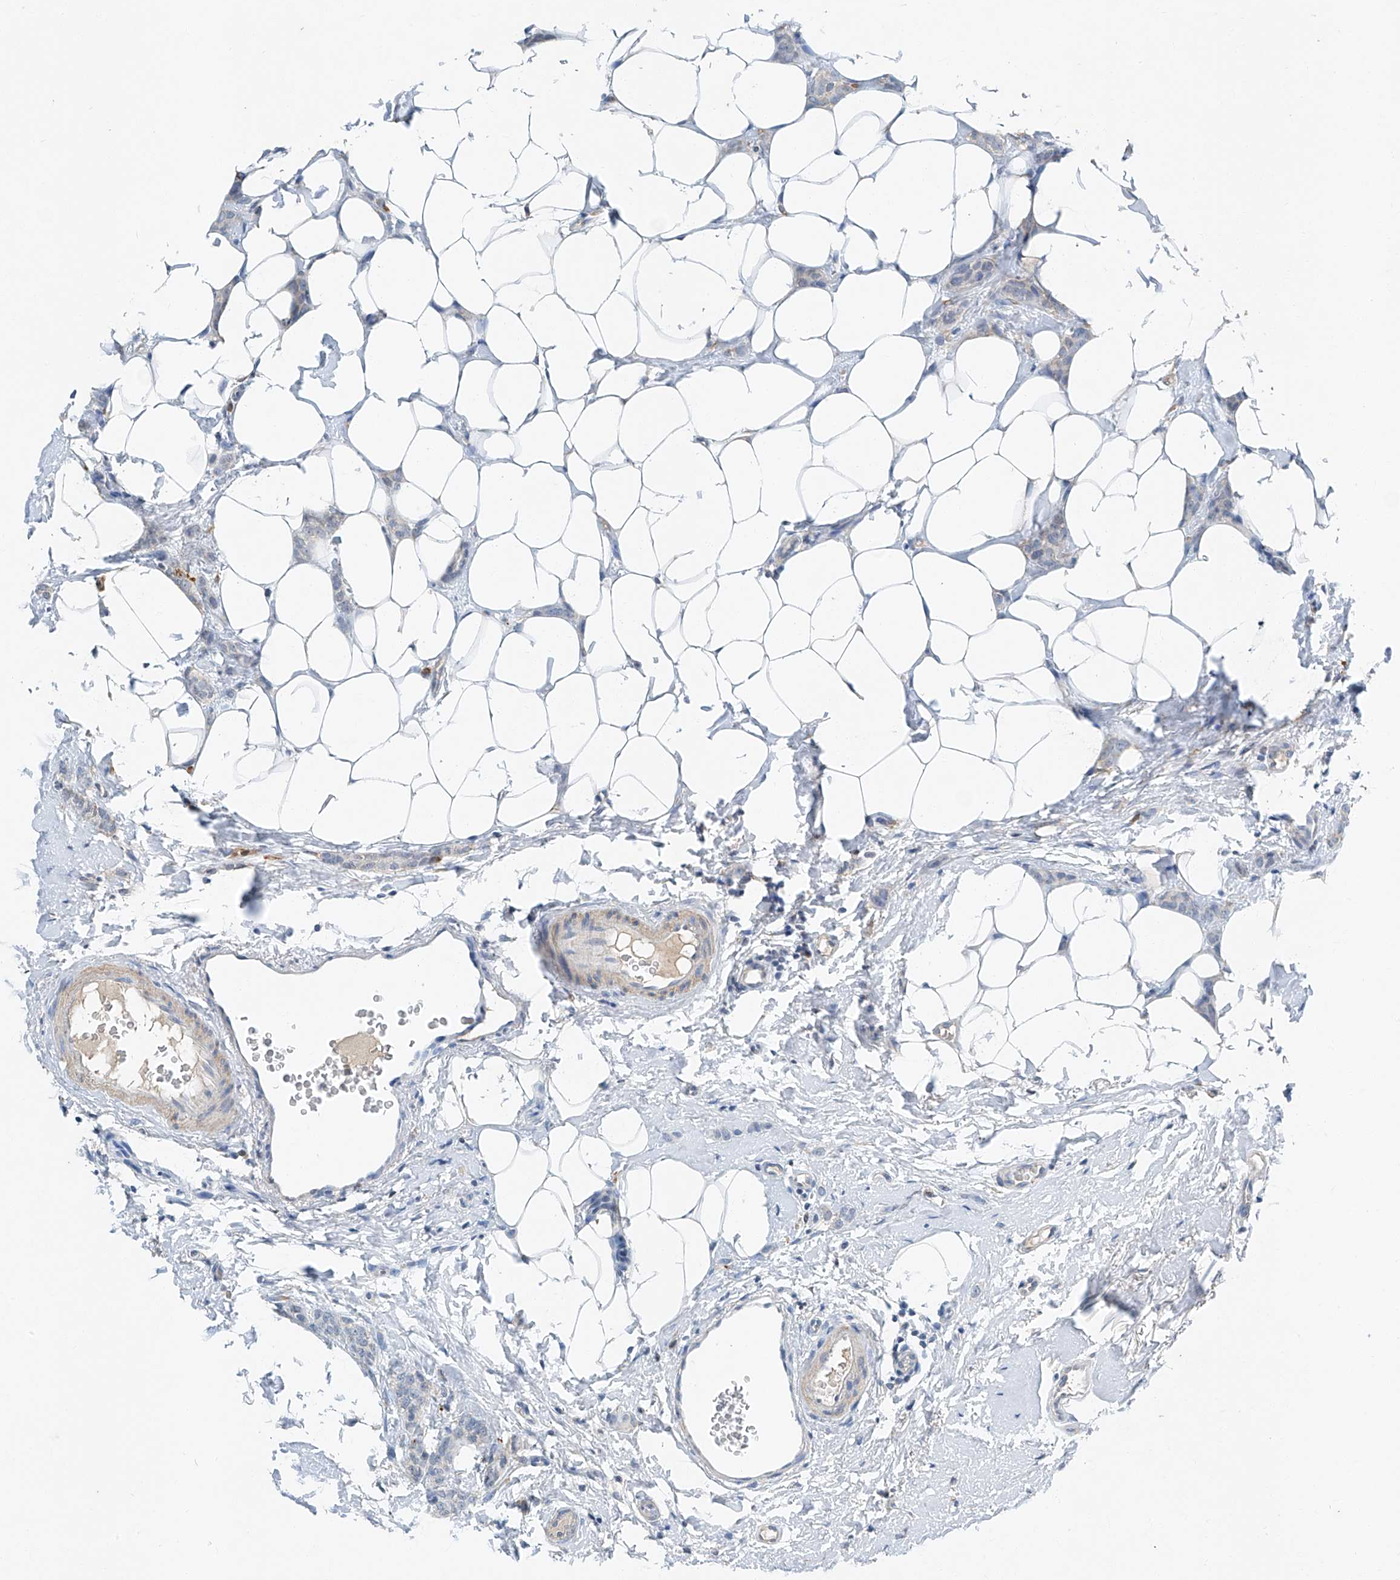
{"staining": {"intensity": "negative", "quantity": "none", "location": "none"}, "tissue": "breast cancer", "cell_type": "Tumor cells", "image_type": "cancer", "snomed": [{"axis": "morphology", "description": "Lobular carcinoma"}, {"axis": "topography", "description": "Skin"}, {"axis": "topography", "description": "Breast"}], "caption": "Immunohistochemical staining of breast cancer (lobular carcinoma) shows no significant expression in tumor cells.", "gene": "CTDP1", "patient": {"sex": "female", "age": 46}}